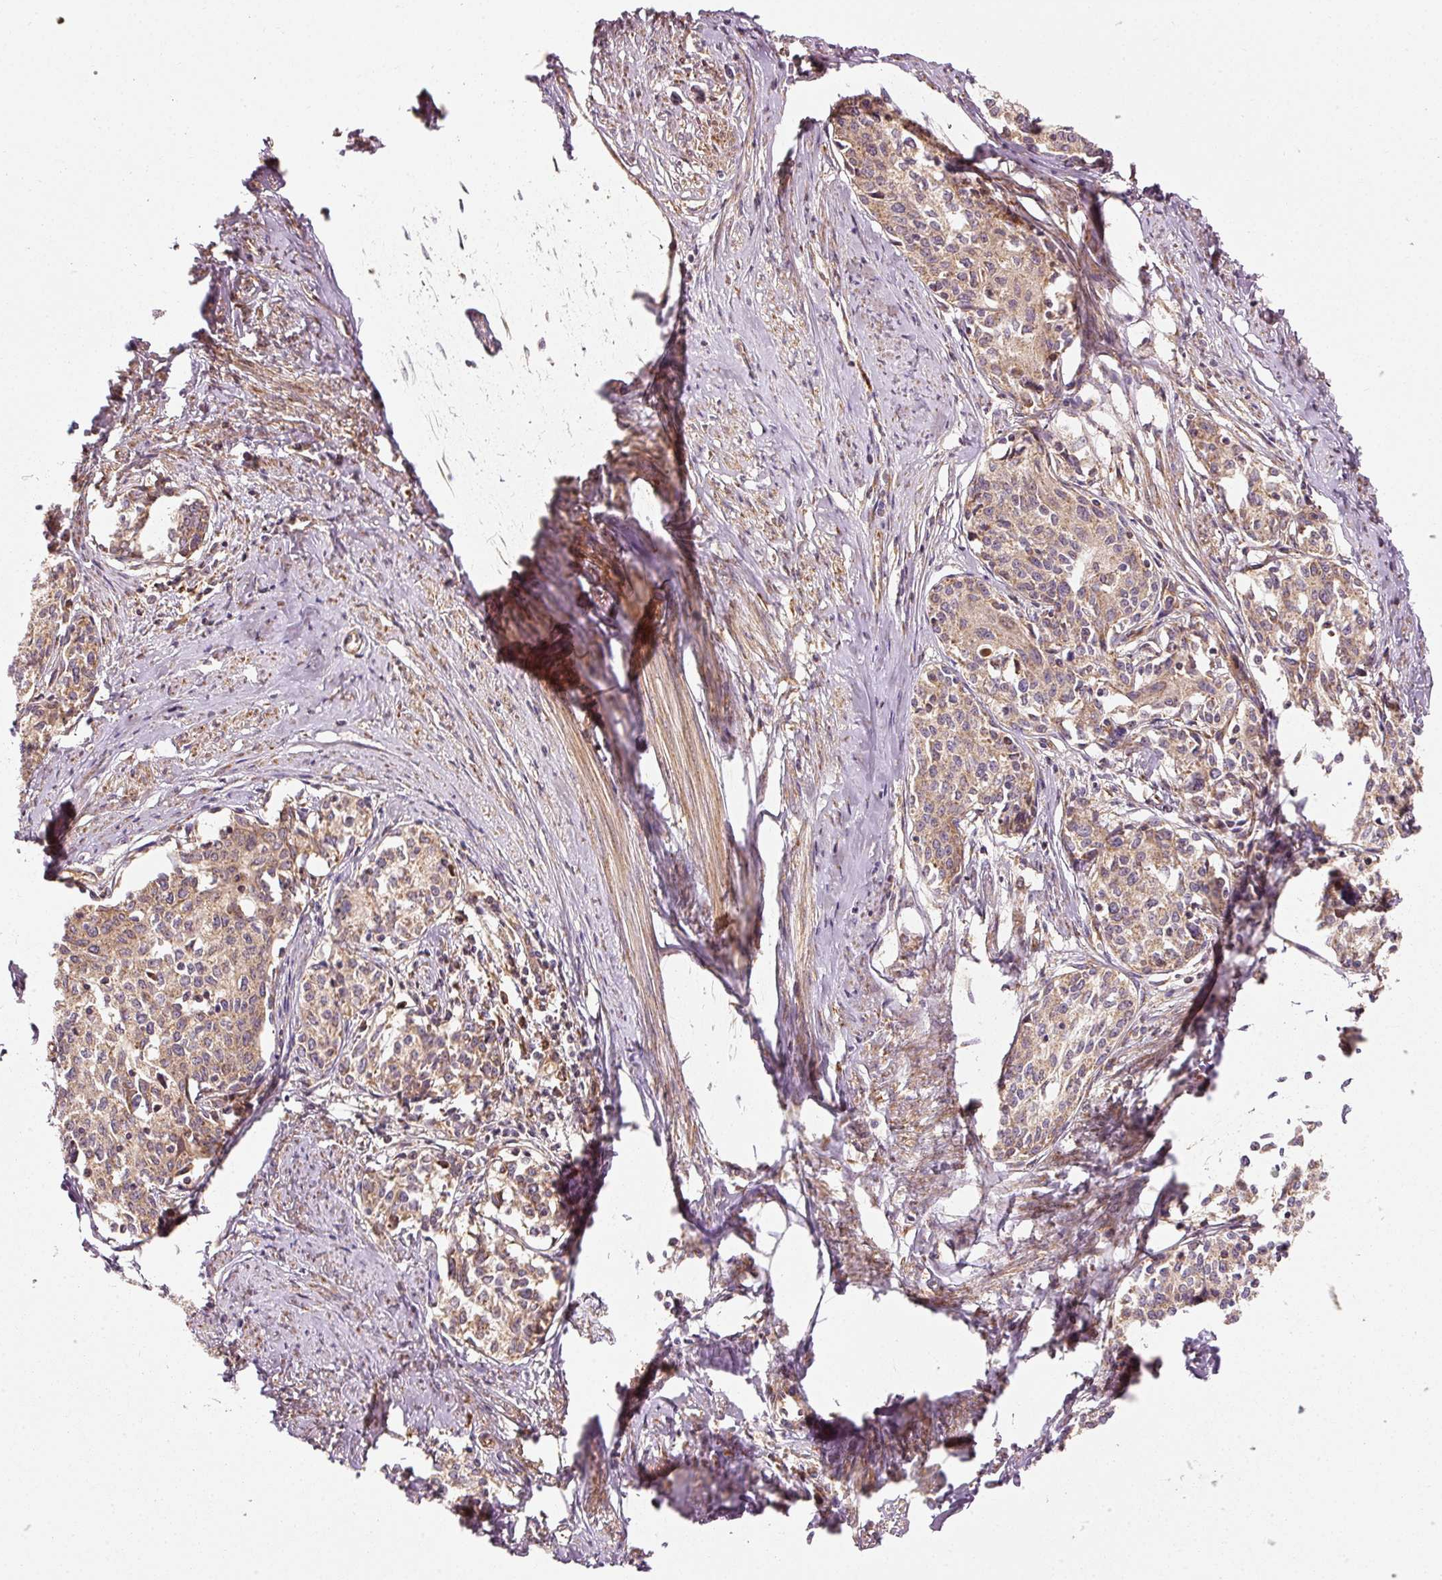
{"staining": {"intensity": "moderate", "quantity": "25%-75%", "location": "cytoplasmic/membranous"}, "tissue": "cervical cancer", "cell_type": "Tumor cells", "image_type": "cancer", "snomed": [{"axis": "morphology", "description": "Squamous cell carcinoma, NOS"}, {"axis": "morphology", "description": "Adenocarcinoma, NOS"}, {"axis": "topography", "description": "Cervix"}], "caption": "Cervical cancer was stained to show a protein in brown. There is medium levels of moderate cytoplasmic/membranous staining in approximately 25%-75% of tumor cells.", "gene": "ISCU", "patient": {"sex": "female", "age": 52}}